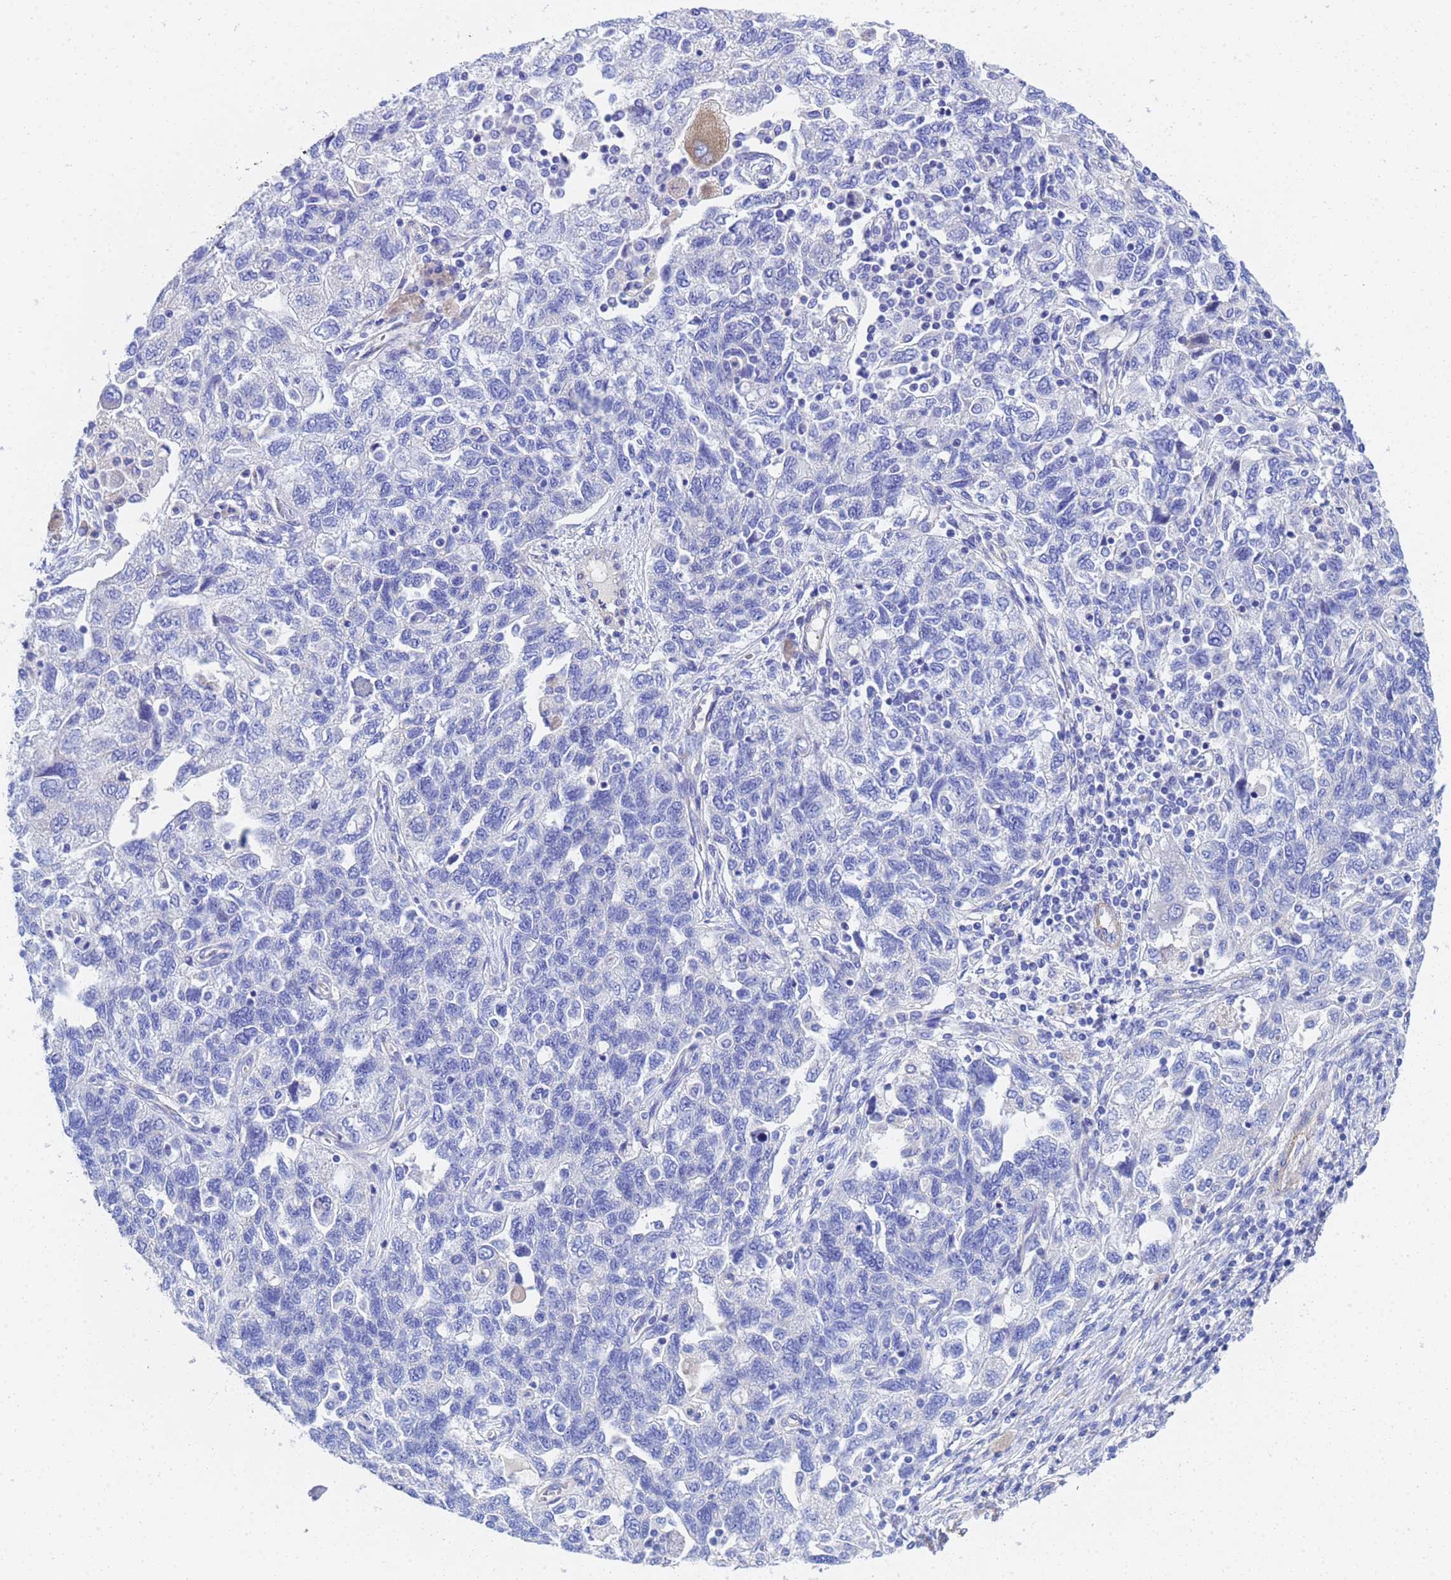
{"staining": {"intensity": "negative", "quantity": "none", "location": "none"}, "tissue": "ovarian cancer", "cell_type": "Tumor cells", "image_type": "cancer", "snomed": [{"axis": "morphology", "description": "Carcinoma, NOS"}, {"axis": "morphology", "description": "Cystadenocarcinoma, serous, NOS"}, {"axis": "topography", "description": "Ovary"}], "caption": "Histopathology image shows no significant protein expression in tumor cells of ovarian serous cystadenocarcinoma.", "gene": "CST4", "patient": {"sex": "female", "age": 69}}